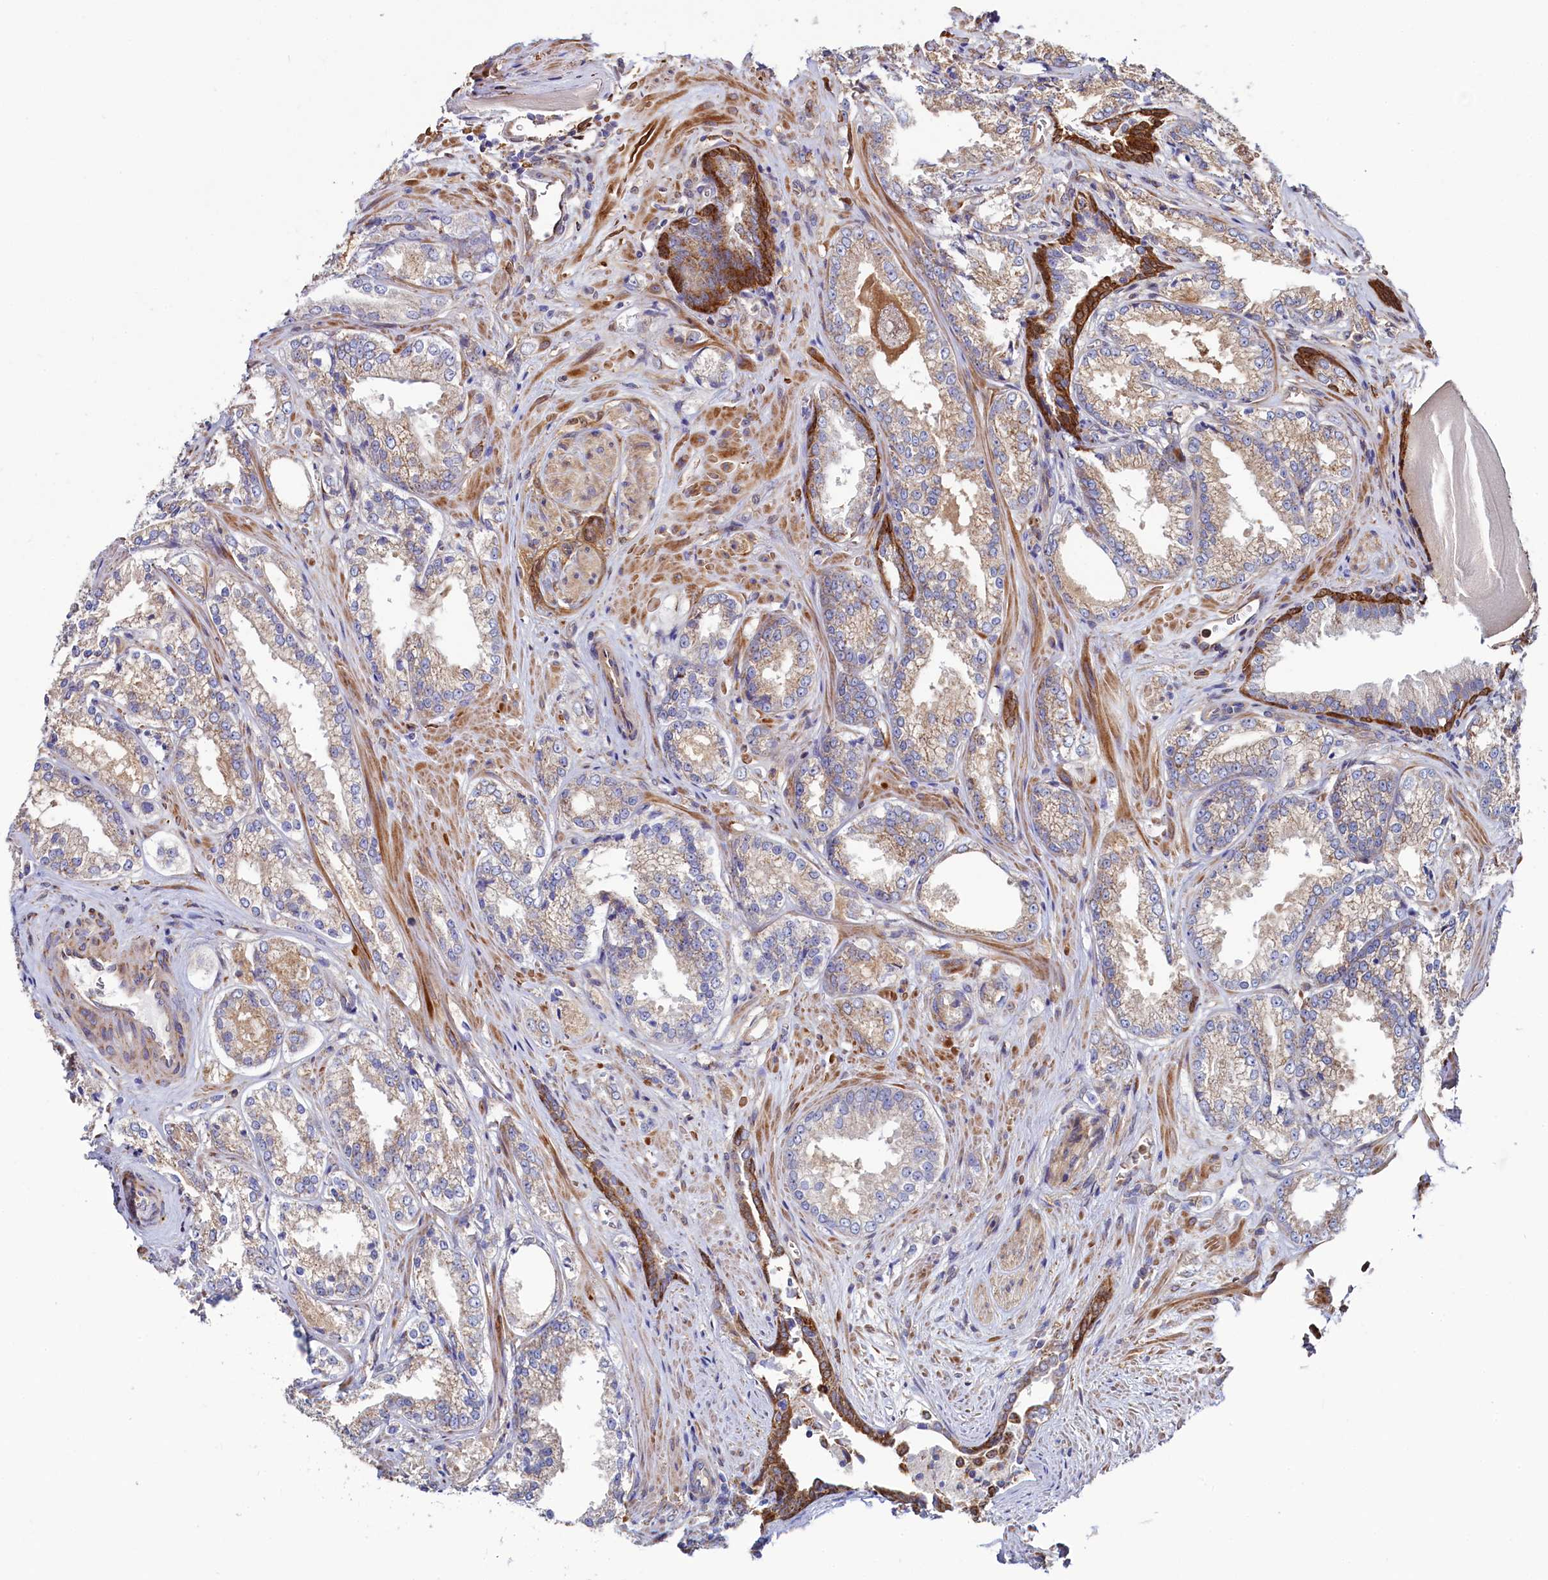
{"staining": {"intensity": "weak", "quantity": "25%-75%", "location": "cytoplasmic/membranous"}, "tissue": "prostate cancer", "cell_type": "Tumor cells", "image_type": "cancer", "snomed": [{"axis": "morphology", "description": "Adenocarcinoma, Low grade"}, {"axis": "topography", "description": "Prostate"}], "caption": "An immunohistochemistry histopathology image of neoplastic tissue is shown. Protein staining in brown highlights weak cytoplasmic/membranous positivity in prostate adenocarcinoma (low-grade) within tumor cells.", "gene": "ASTE1", "patient": {"sex": "male", "age": 47}}